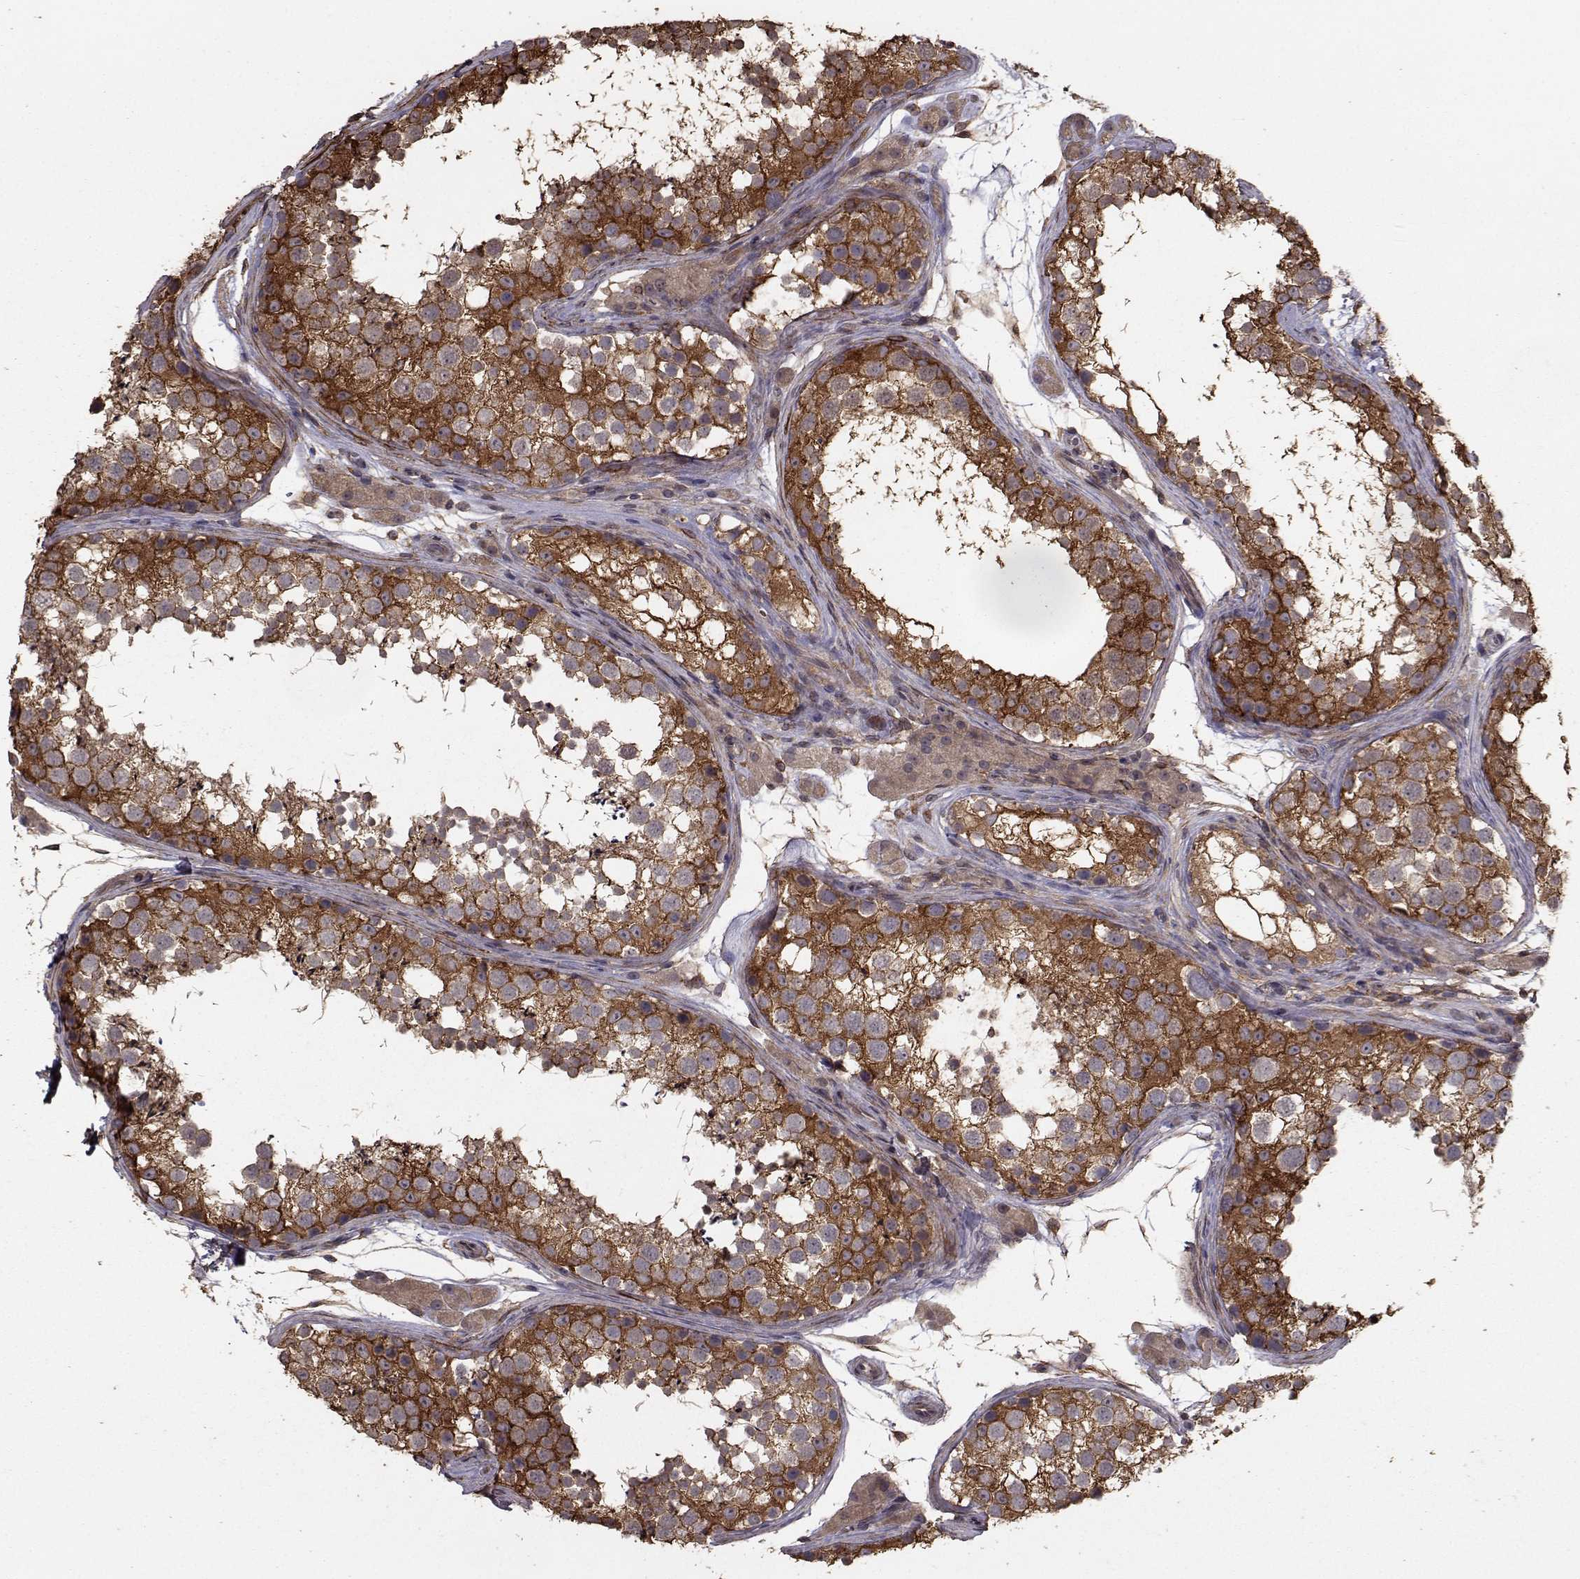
{"staining": {"intensity": "strong", "quantity": "25%-75%", "location": "cytoplasmic/membranous"}, "tissue": "testis", "cell_type": "Cells in seminiferous ducts", "image_type": "normal", "snomed": [{"axis": "morphology", "description": "Normal tissue, NOS"}, {"axis": "topography", "description": "Testis"}], "caption": "Cells in seminiferous ducts demonstrate high levels of strong cytoplasmic/membranous staining in about 25%-75% of cells in unremarkable testis.", "gene": "TRIP10", "patient": {"sex": "male", "age": 41}}